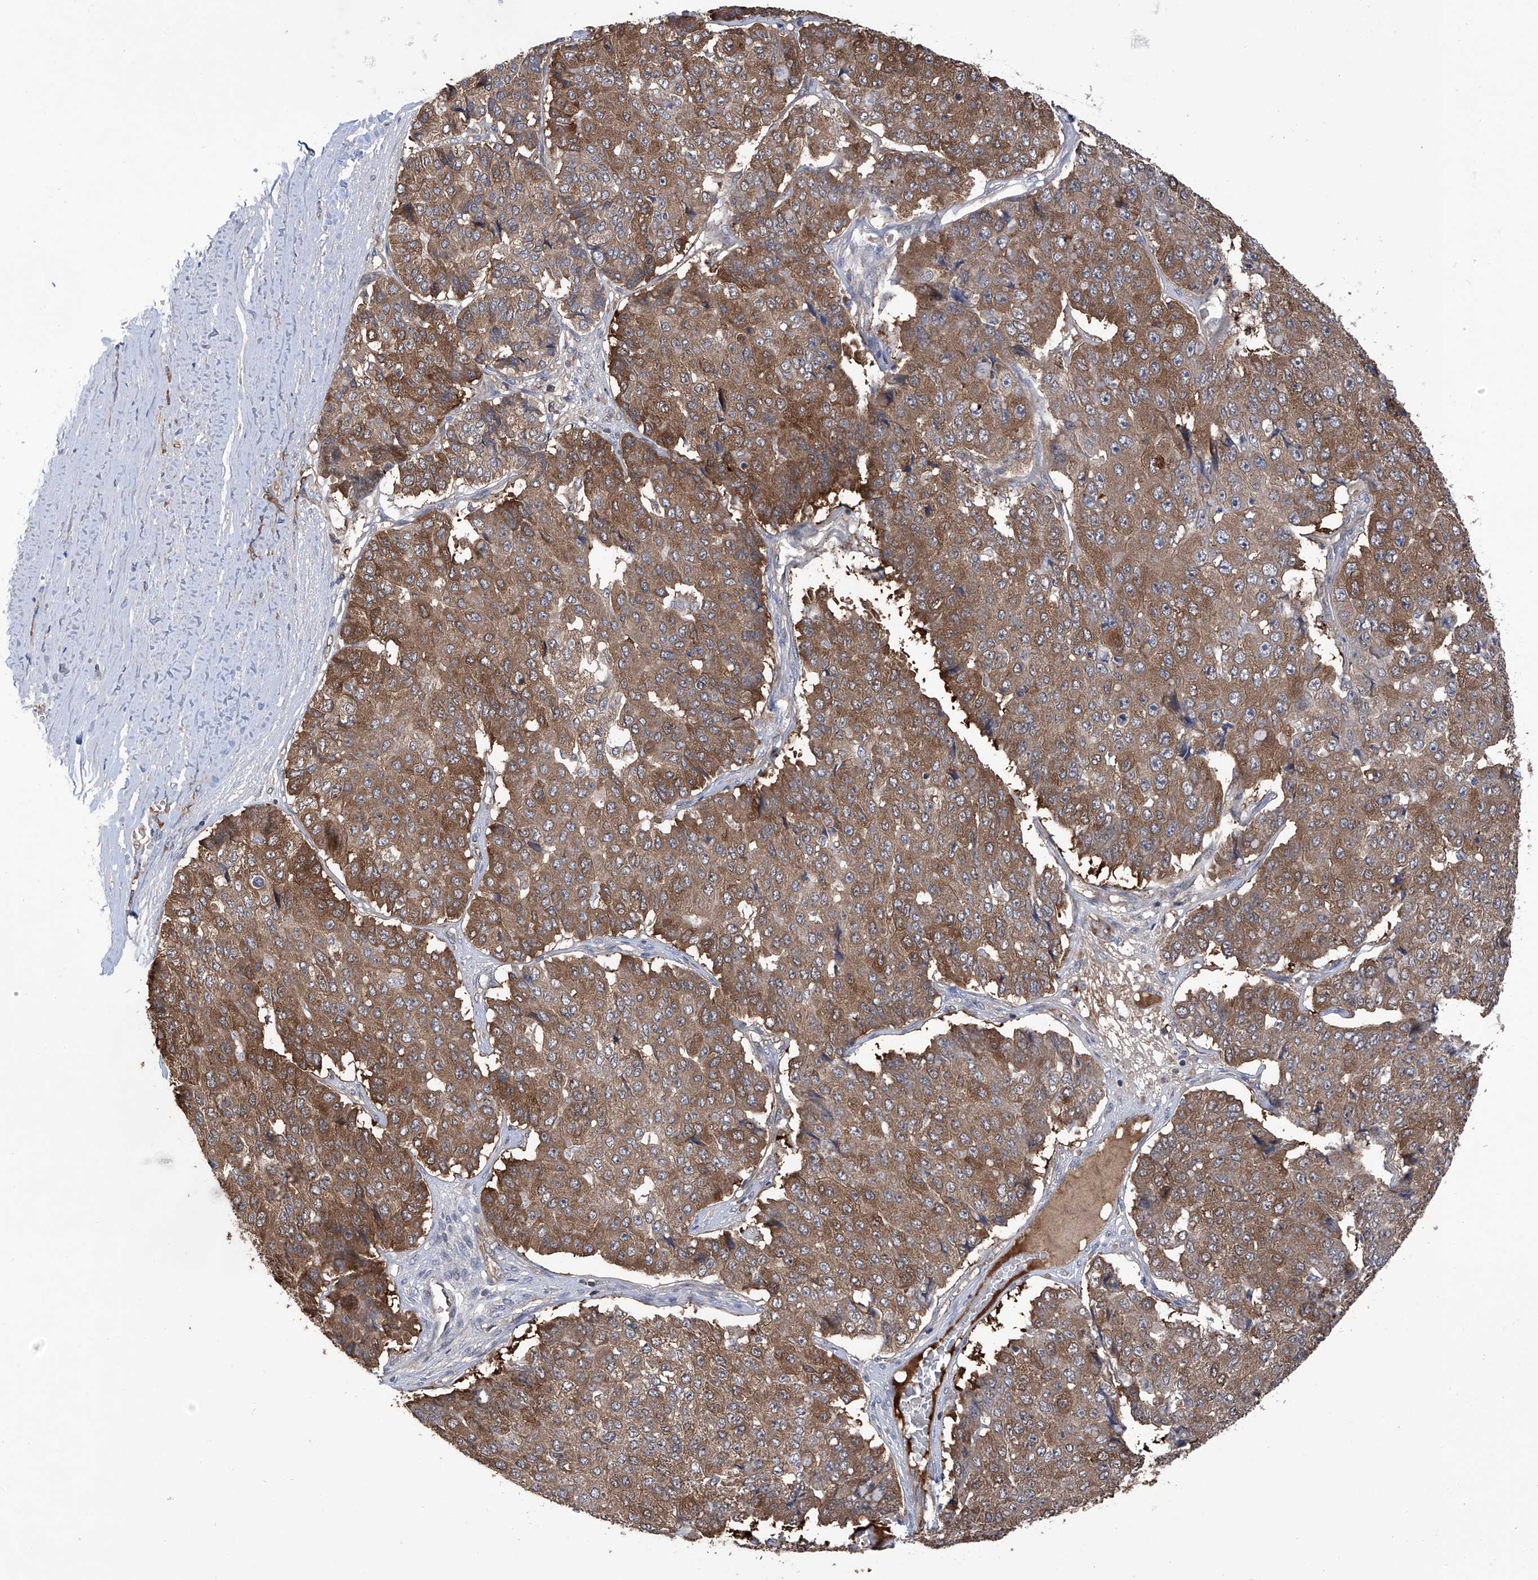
{"staining": {"intensity": "moderate", "quantity": ">75%", "location": "cytoplasmic/membranous"}, "tissue": "pancreatic cancer", "cell_type": "Tumor cells", "image_type": "cancer", "snomed": [{"axis": "morphology", "description": "Adenocarcinoma, NOS"}, {"axis": "topography", "description": "Pancreas"}], "caption": "Human adenocarcinoma (pancreatic) stained with a protein marker exhibits moderate staining in tumor cells.", "gene": "NUDT17", "patient": {"sex": "male", "age": 50}}